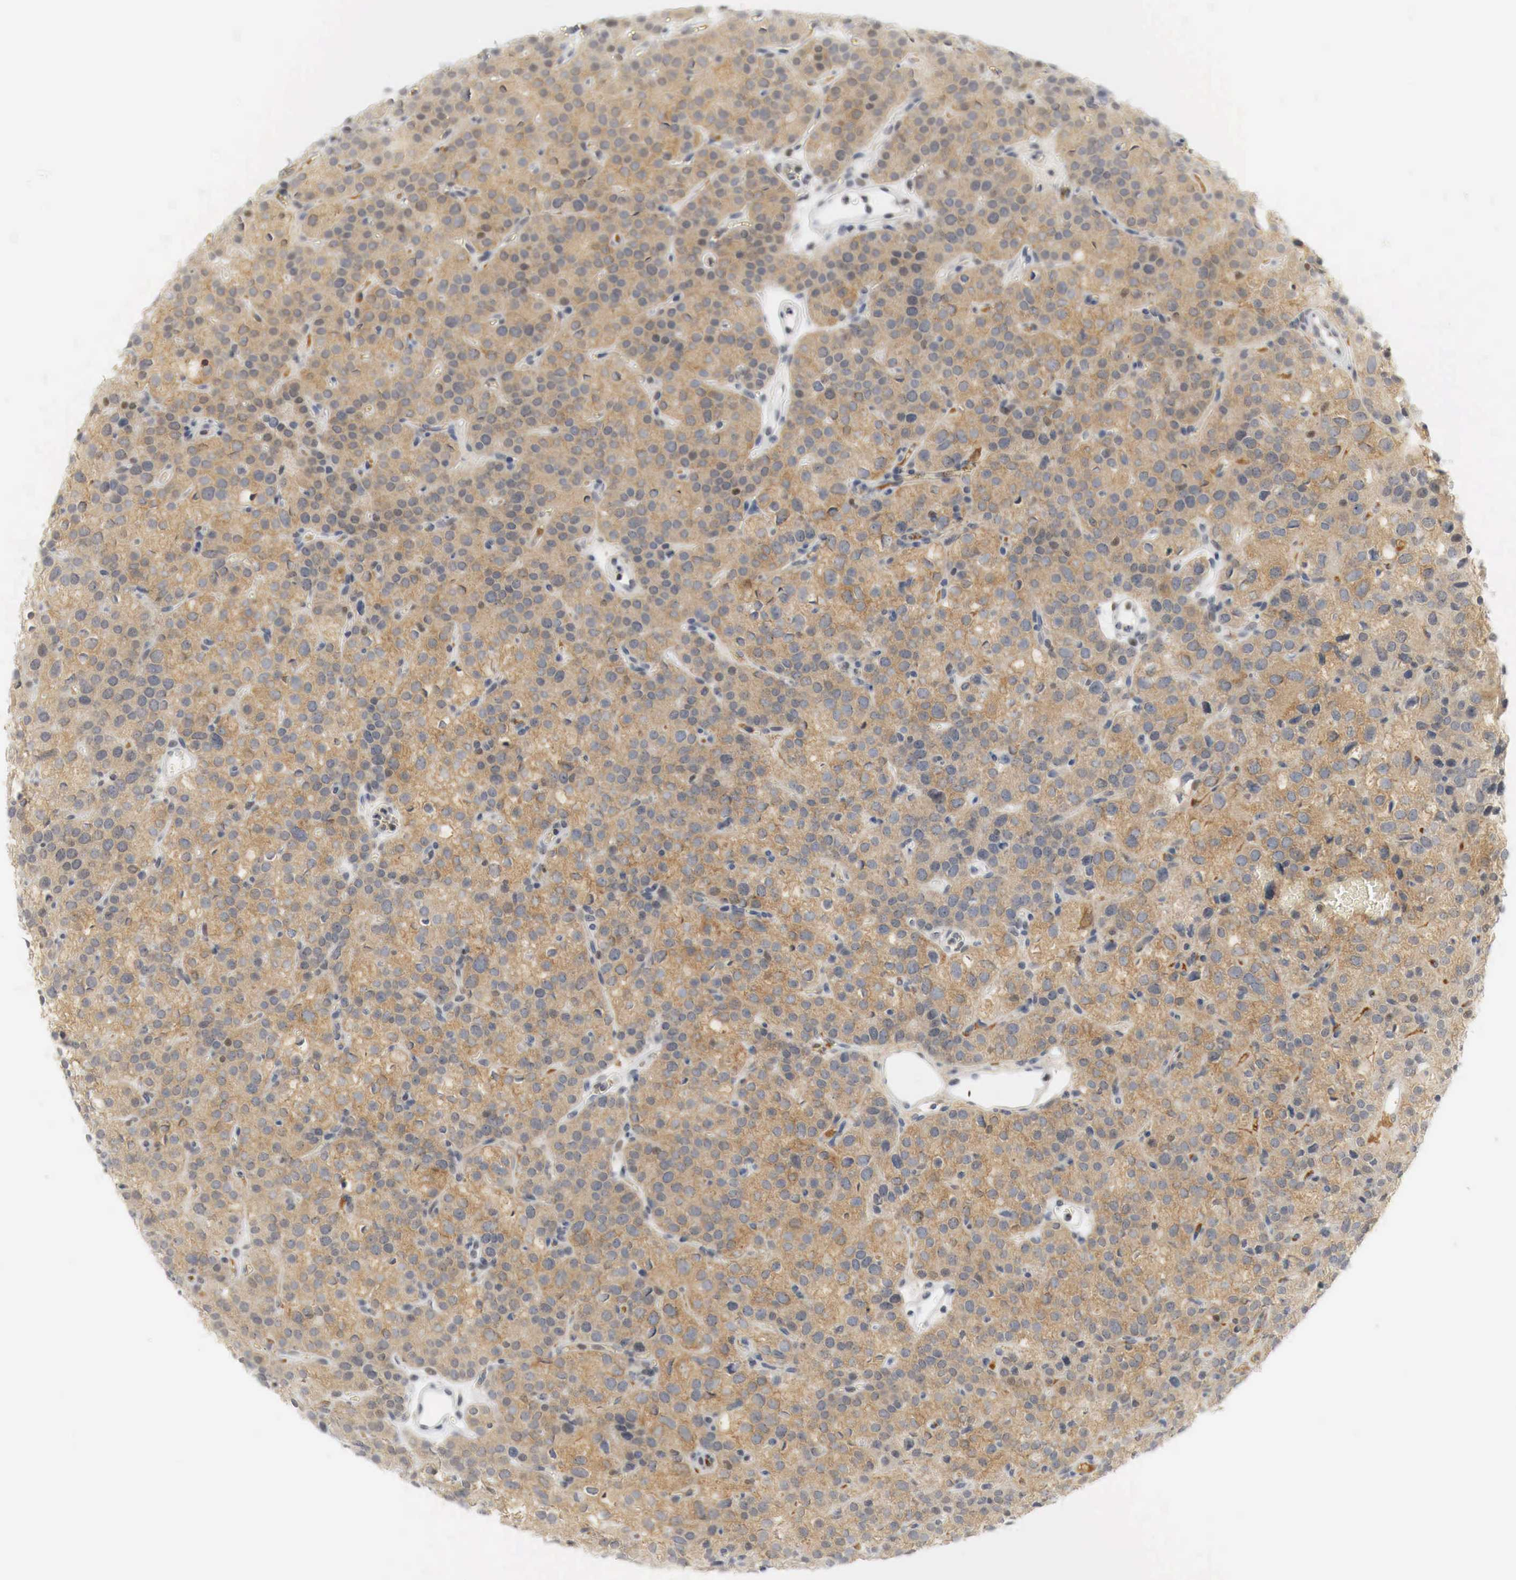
{"staining": {"intensity": "moderate", "quantity": ">75%", "location": "cytoplasmic/membranous"}, "tissue": "parathyroid gland", "cell_type": "Glandular cells", "image_type": "normal", "snomed": [{"axis": "morphology", "description": "Normal tissue, NOS"}, {"axis": "topography", "description": "Parathyroid gland"}], "caption": "Moderate cytoplasmic/membranous expression for a protein is appreciated in about >75% of glandular cells of benign parathyroid gland using IHC.", "gene": "MYC", "patient": {"sex": "male", "age": 71}}